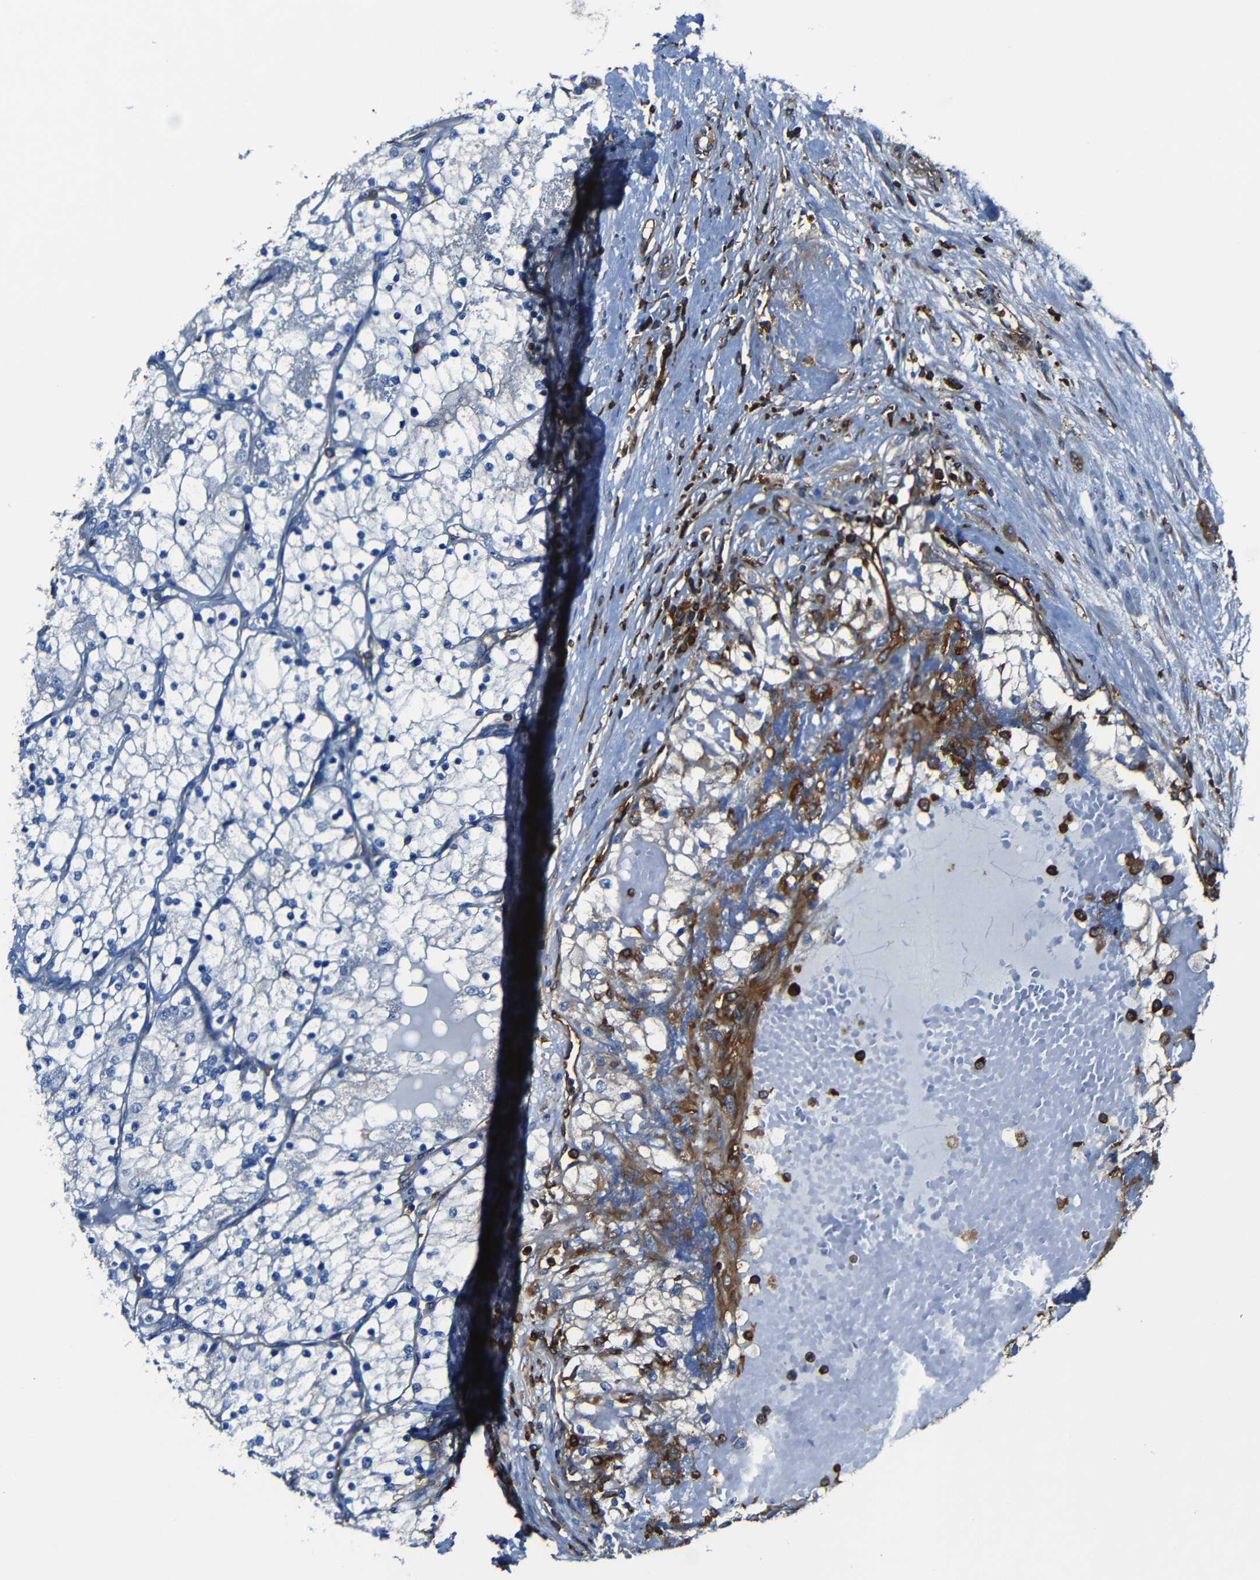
{"staining": {"intensity": "negative", "quantity": "none", "location": "none"}, "tissue": "renal cancer", "cell_type": "Tumor cells", "image_type": "cancer", "snomed": [{"axis": "morphology", "description": "Adenocarcinoma, NOS"}, {"axis": "topography", "description": "Kidney"}], "caption": "Tumor cells are negative for brown protein staining in adenocarcinoma (renal). (DAB immunohistochemistry visualized using brightfield microscopy, high magnification).", "gene": "ARHGEF1", "patient": {"sex": "male", "age": 68}}